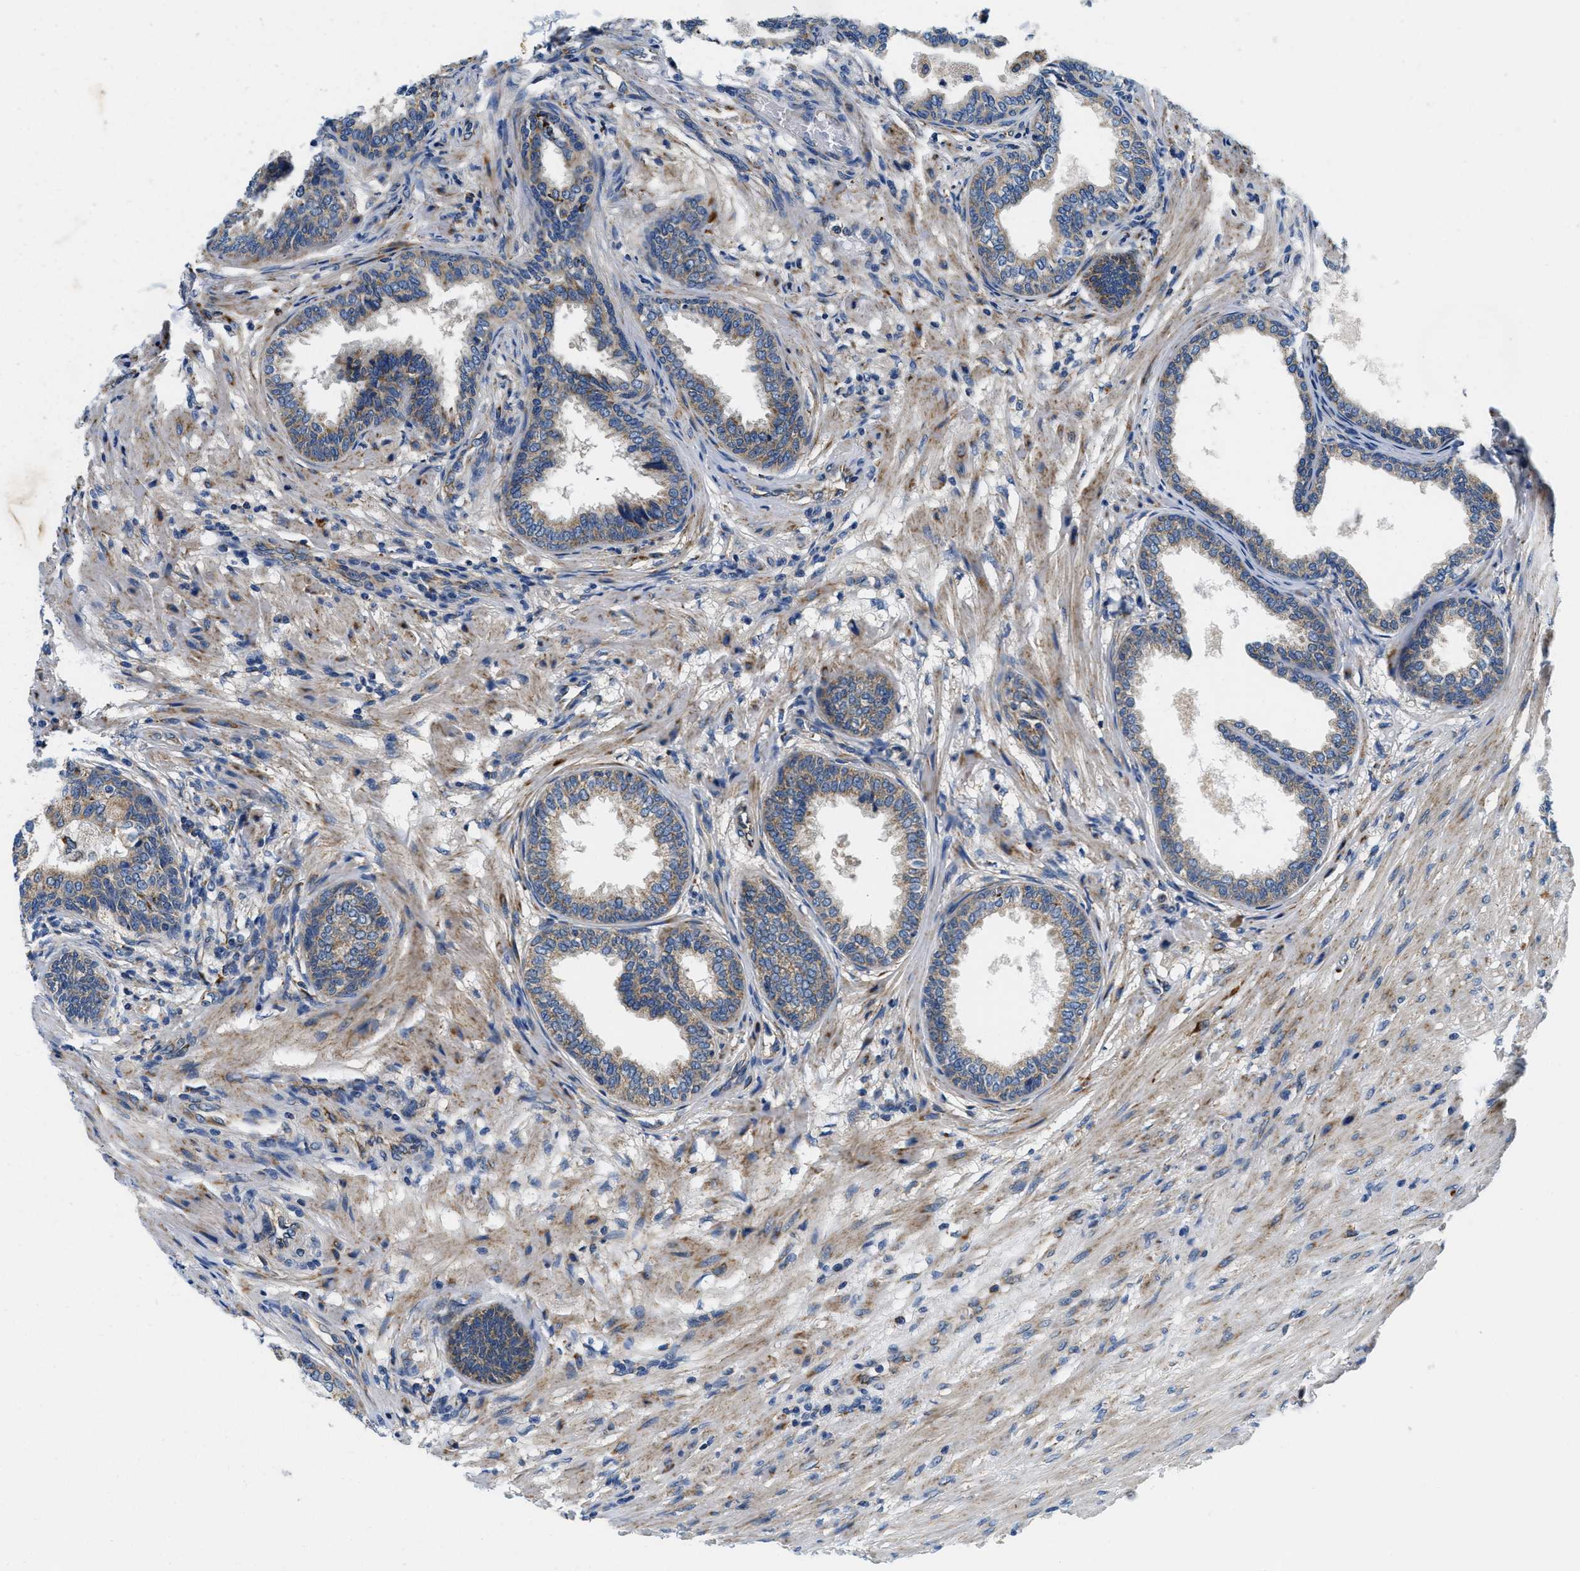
{"staining": {"intensity": "weak", "quantity": ">75%", "location": "cytoplasmic/membranous"}, "tissue": "prostate", "cell_type": "Glandular cells", "image_type": "normal", "snomed": [{"axis": "morphology", "description": "Normal tissue, NOS"}, {"axis": "topography", "description": "Prostate"}], "caption": "DAB (3,3'-diaminobenzidine) immunohistochemical staining of benign human prostate displays weak cytoplasmic/membranous protein positivity in about >75% of glandular cells.", "gene": "SAMD4B", "patient": {"sex": "male", "age": 76}}